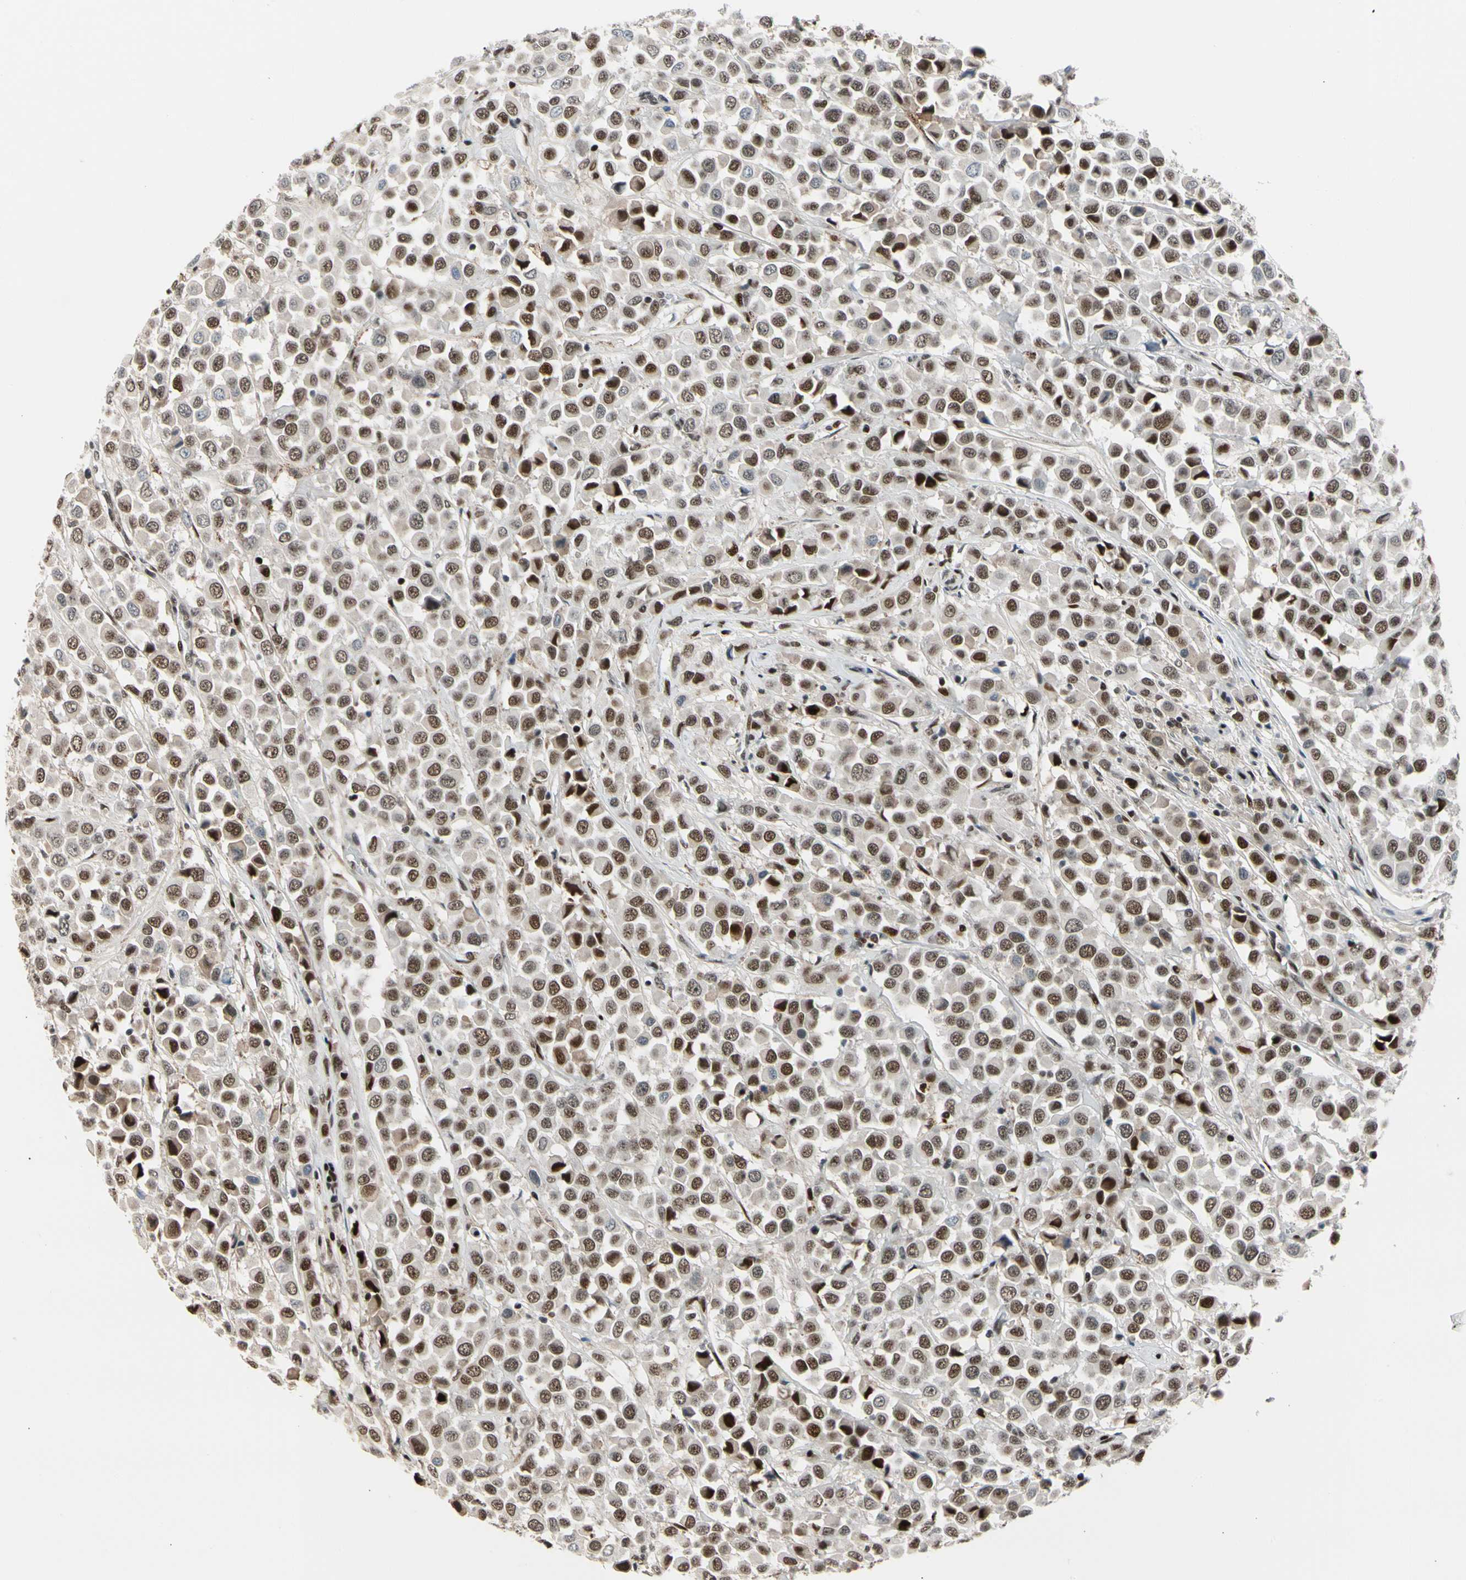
{"staining": {"intensity": "moderate", "quantity": ">75%", "location": "nuclear"}, "tissue": "breast cancer", "cell_type": "Tumor cells", "image_type": "cancer", "snomed": [{"axis": "morphology", "description": "Duct carcinoma"}, {"axis": "topography", "description": "Breast"}], "caption": "Intraductal carcinoma (breast) tissue shows moderate nuclear expression in approximately >75% of tumor cells", "gene": "FOXO3", "patient": {"sex": "female", "age": 61}}